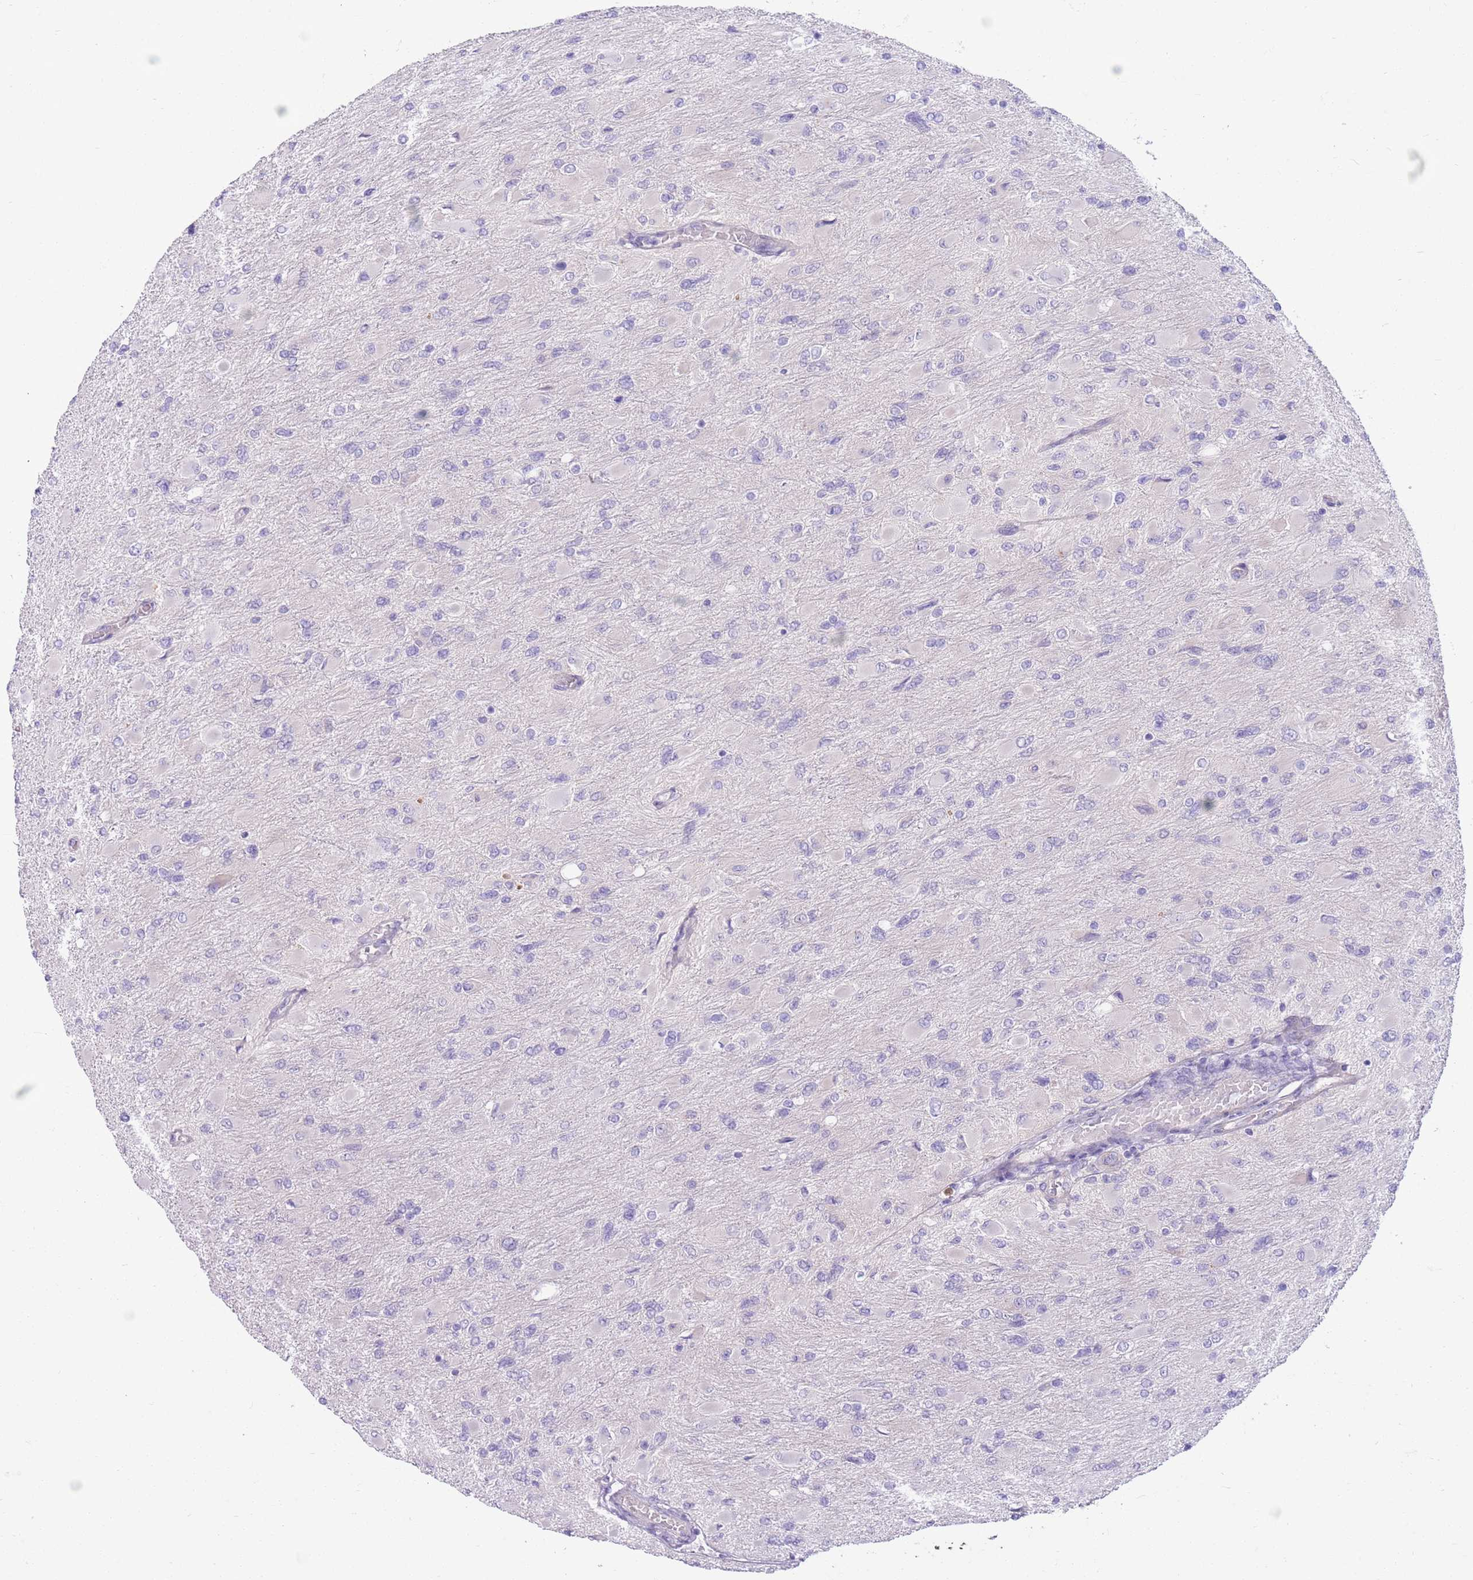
{"staining": {"intensity": "negative", "quantity": "none", "location": "none"}, "tissue": "glioma", "cell_type": "Tumor cells", "image_type": "cancer", "snomed": [{"axis": "morphology", "description": "Glioma, malignant, High grade"}, {"axis": "topography", "description": "Cerebral cortex"}], "caption": "This is an immunohistochemistry (IHC) histopathology image of human high-grade glioma (malignant). There is no staining in tumor cells.", "gene": "PARP8", "patient": {"sex": "female", "age": 36}}